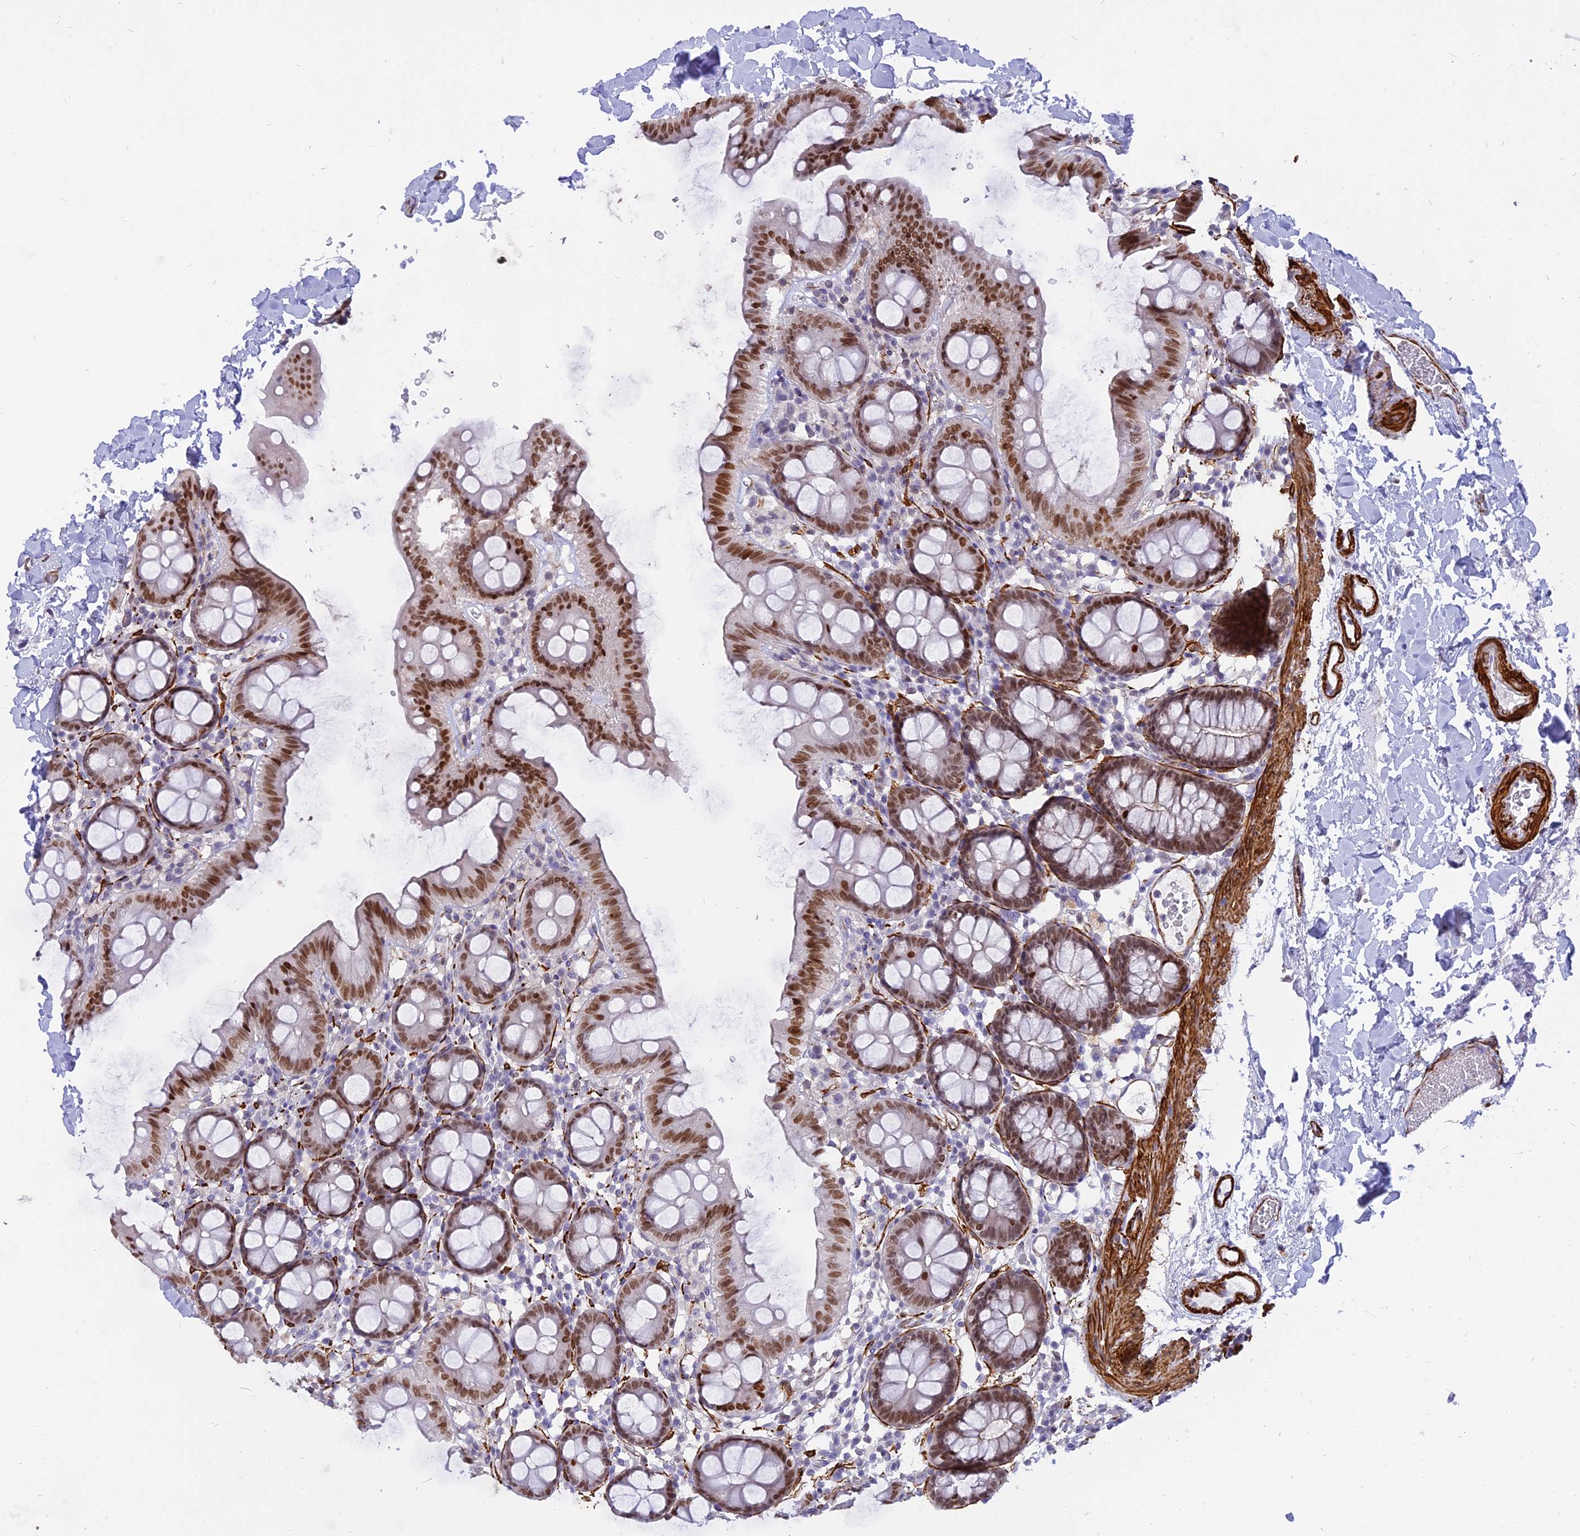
{"staining": {"intensity": "strong", "quantity": ">75%", "location": "cytoplasmic/membranous,nuclear"}, "tissue": "colon", "cell_type": "Endothelial cells", "image_type": "normal", "snomed": [{"axis": "morphology", "description": "Normal tissue, NOS"}, {"axis": "topography", "description": "Colon"}], "caption": "An image of colon stained for a protein demonstrates strong cytoplasmic/membranous,nuclear brown staining in endothelial cells. The staining was performed using DAB to visualize the protein expression in brown, while the nuclei were stained in blue with hematoxylin (Magnification: 20x).", "gene": "CENPV", "patient": {"sex": "male", "age": 75}}